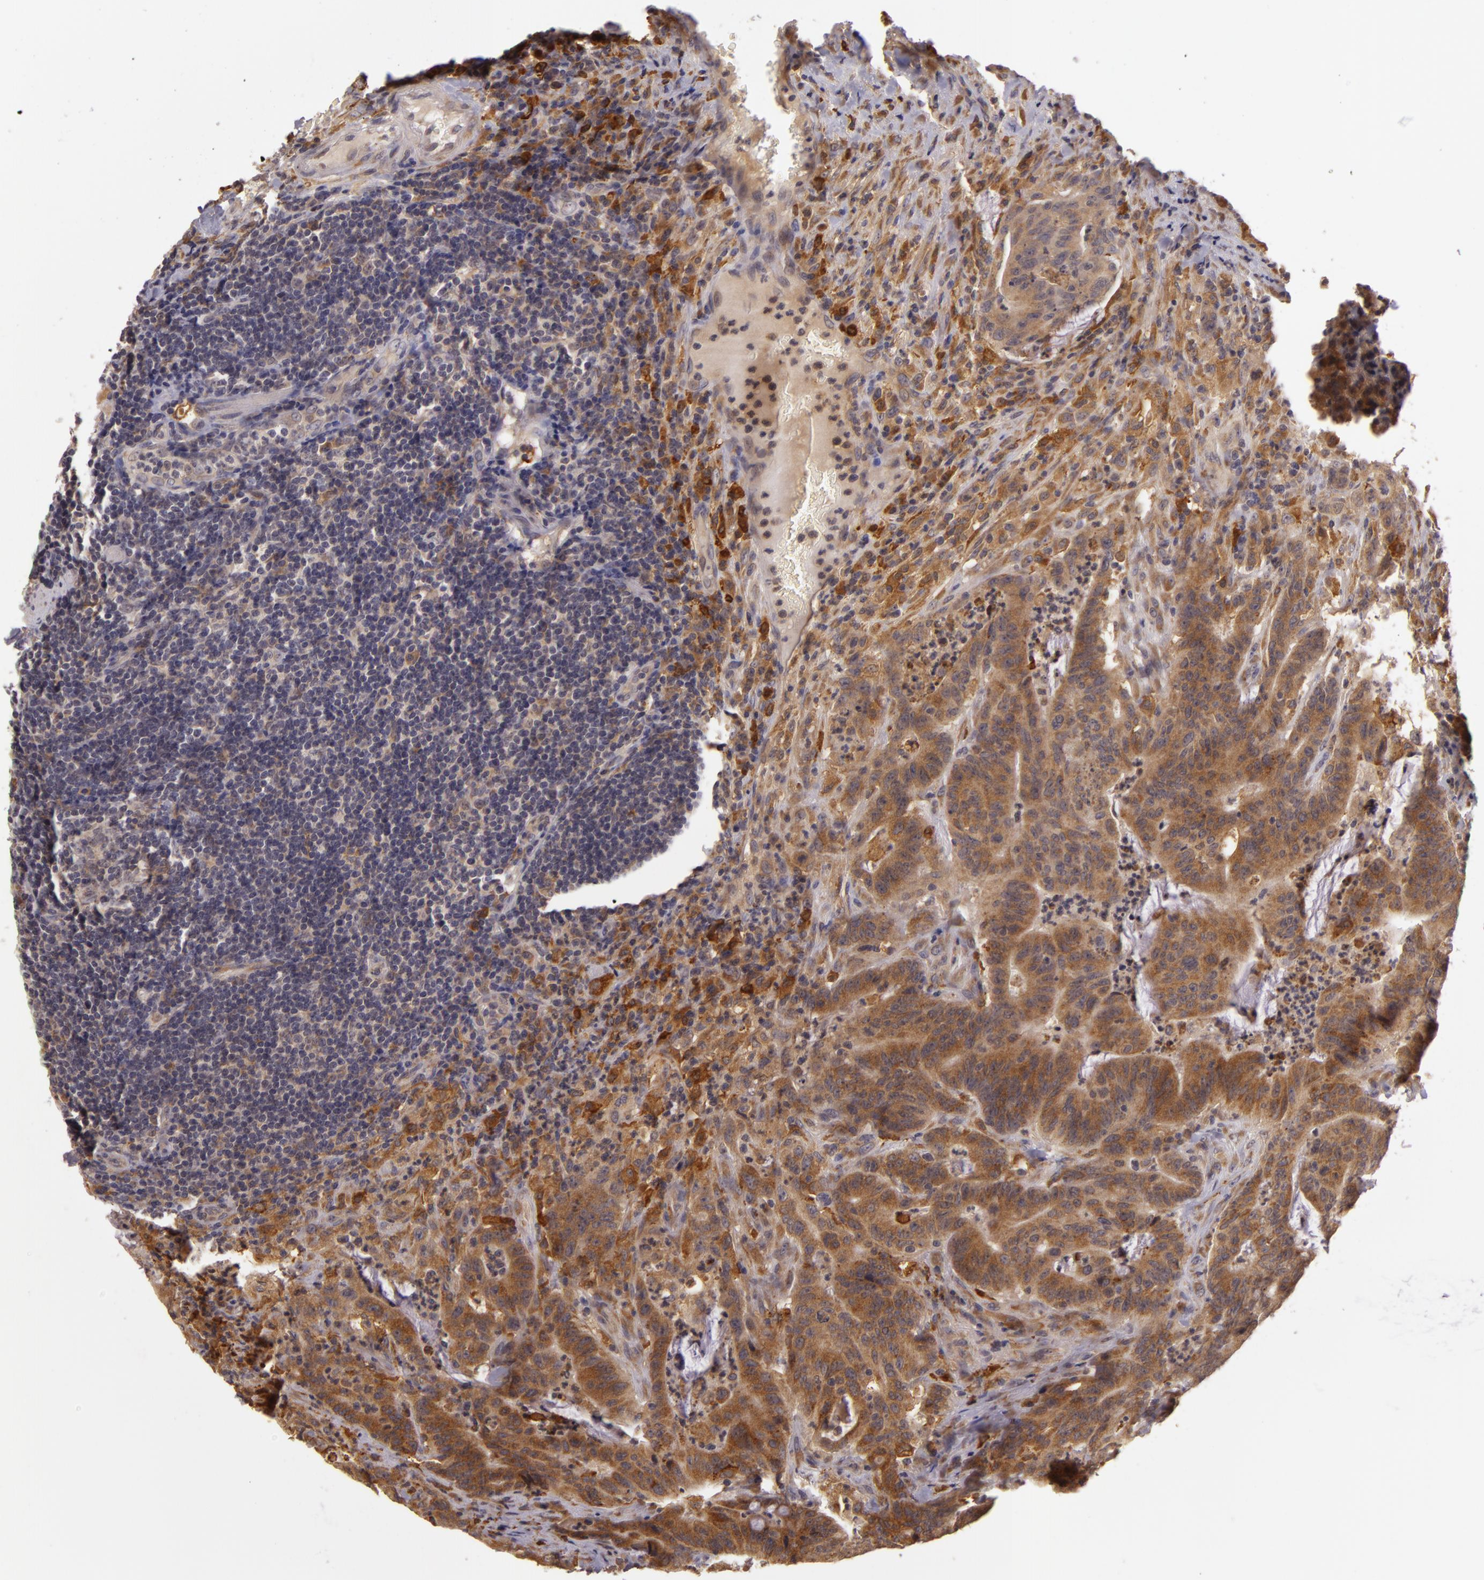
{"staining": {"intensity": "moderate", "quantity": ">75%", "location": "cytoplasmic/membranous"}, "tissue": "colorectal cancer", "cell_type": "Tumor cells", "image_type": "cancer", "snomed": [{"axis": "morphology", "description": "Adenocarcinoma, NOS"}, {"axis": "topography", "description": "Colon"}], "caption": "An image of colorectal cancer stained for a protein reveals moderate cytoplasmic/membranous brown staining in tumor cells.", "gene": "PPP1R3F", "patient": {"sex": "male", "age": 54}}